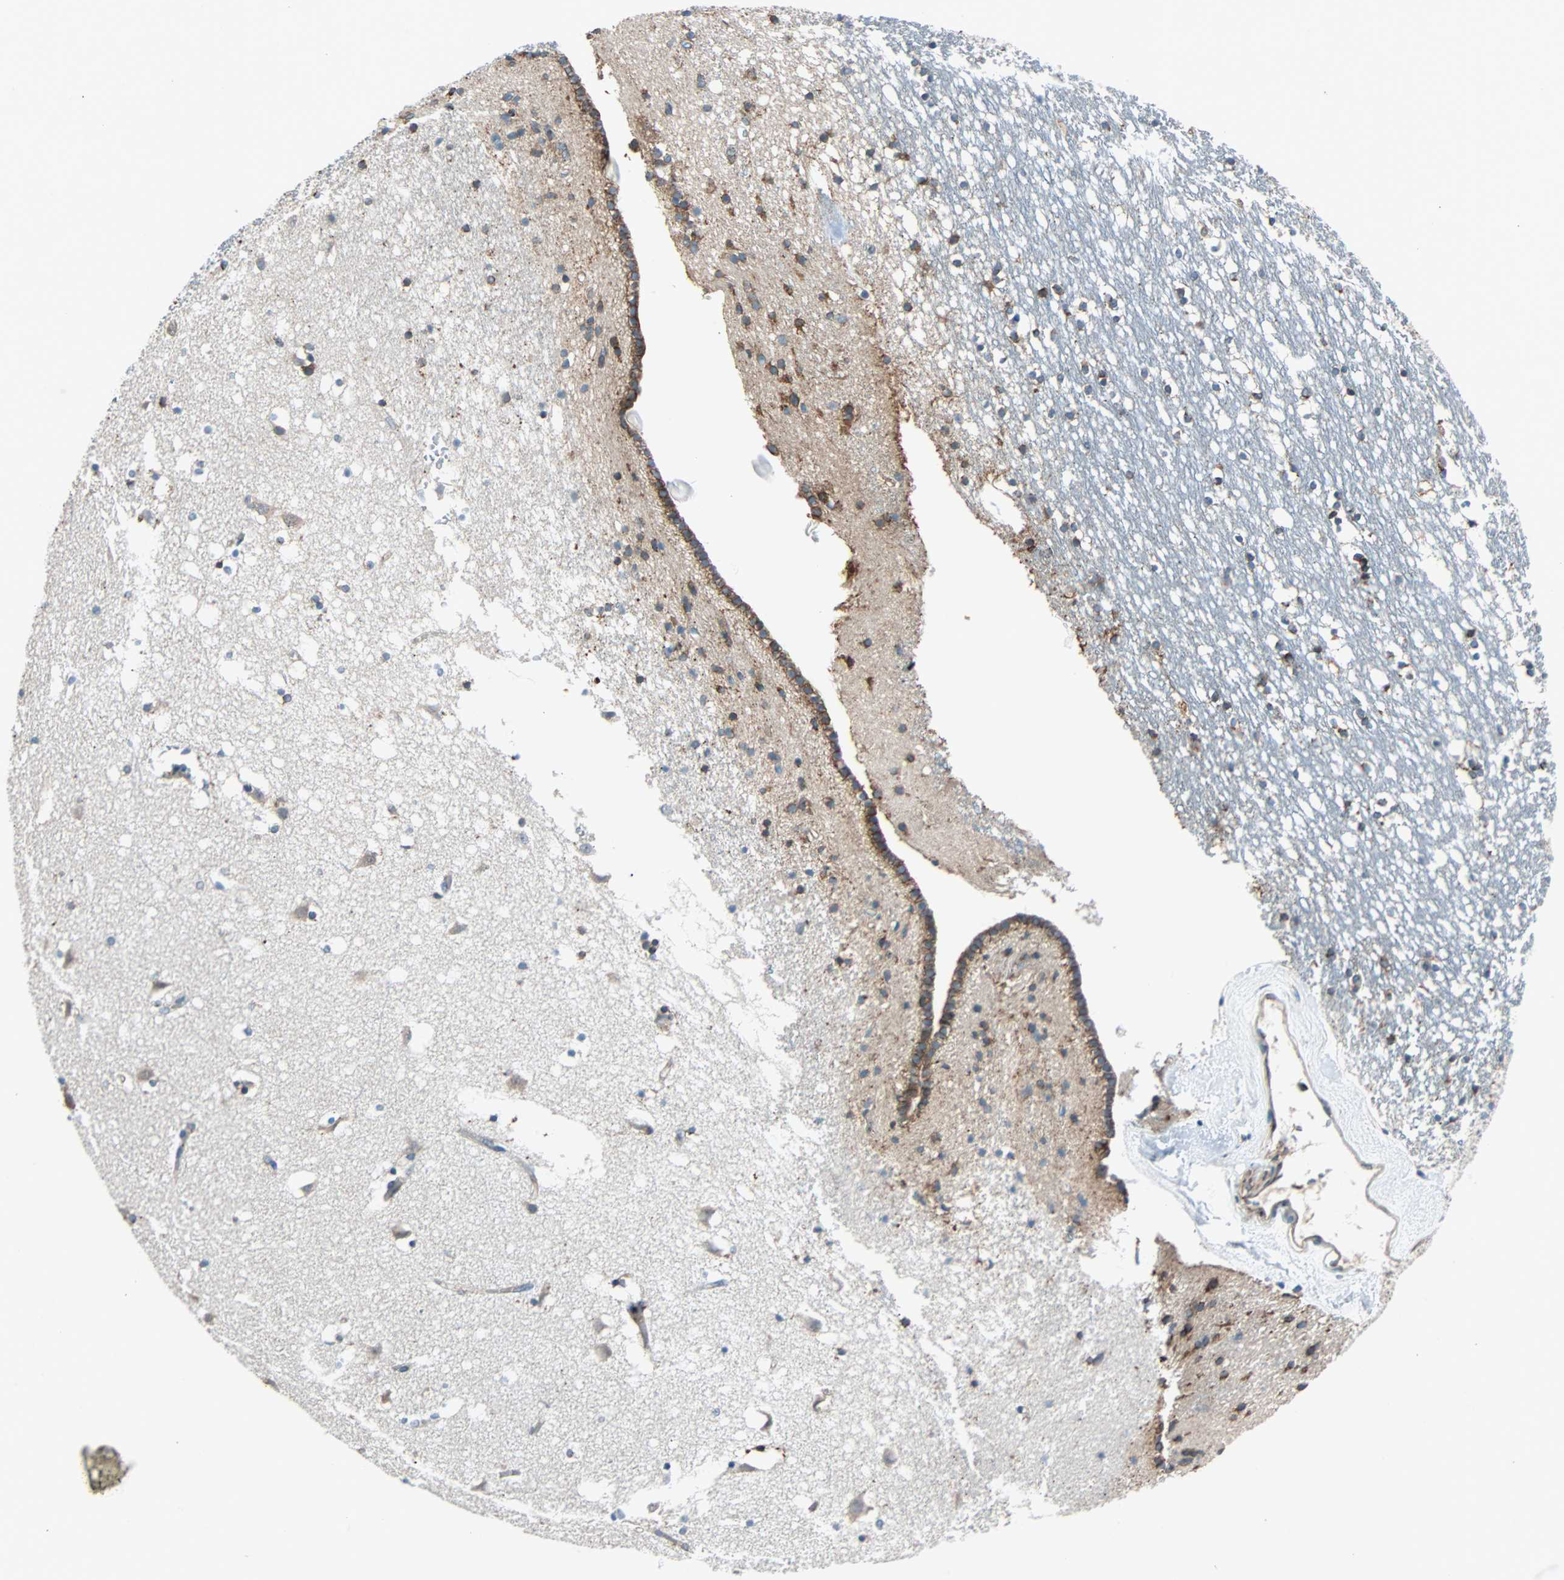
{"staining": {"intensity": "weak", "quantity": "25%-75%", "location": "cytoplasmic/membranous"}, "tissue": "caudate", "cell_type": "Glial cells", "image_type": "normal", "snomed": [{"axis": "morphology", "description": "Normal tissue, NOS"}, {"axis": "topography", "description": "Lateral ventricle wall"}], "caption": "Normal caudate reveals weak cytoplasmic/membranous staining in about 25%-75% of glial cells, visualized by immunohistochemistry.", "gene": "PHYH", "patient": {"sex": "male", "age": 45}}